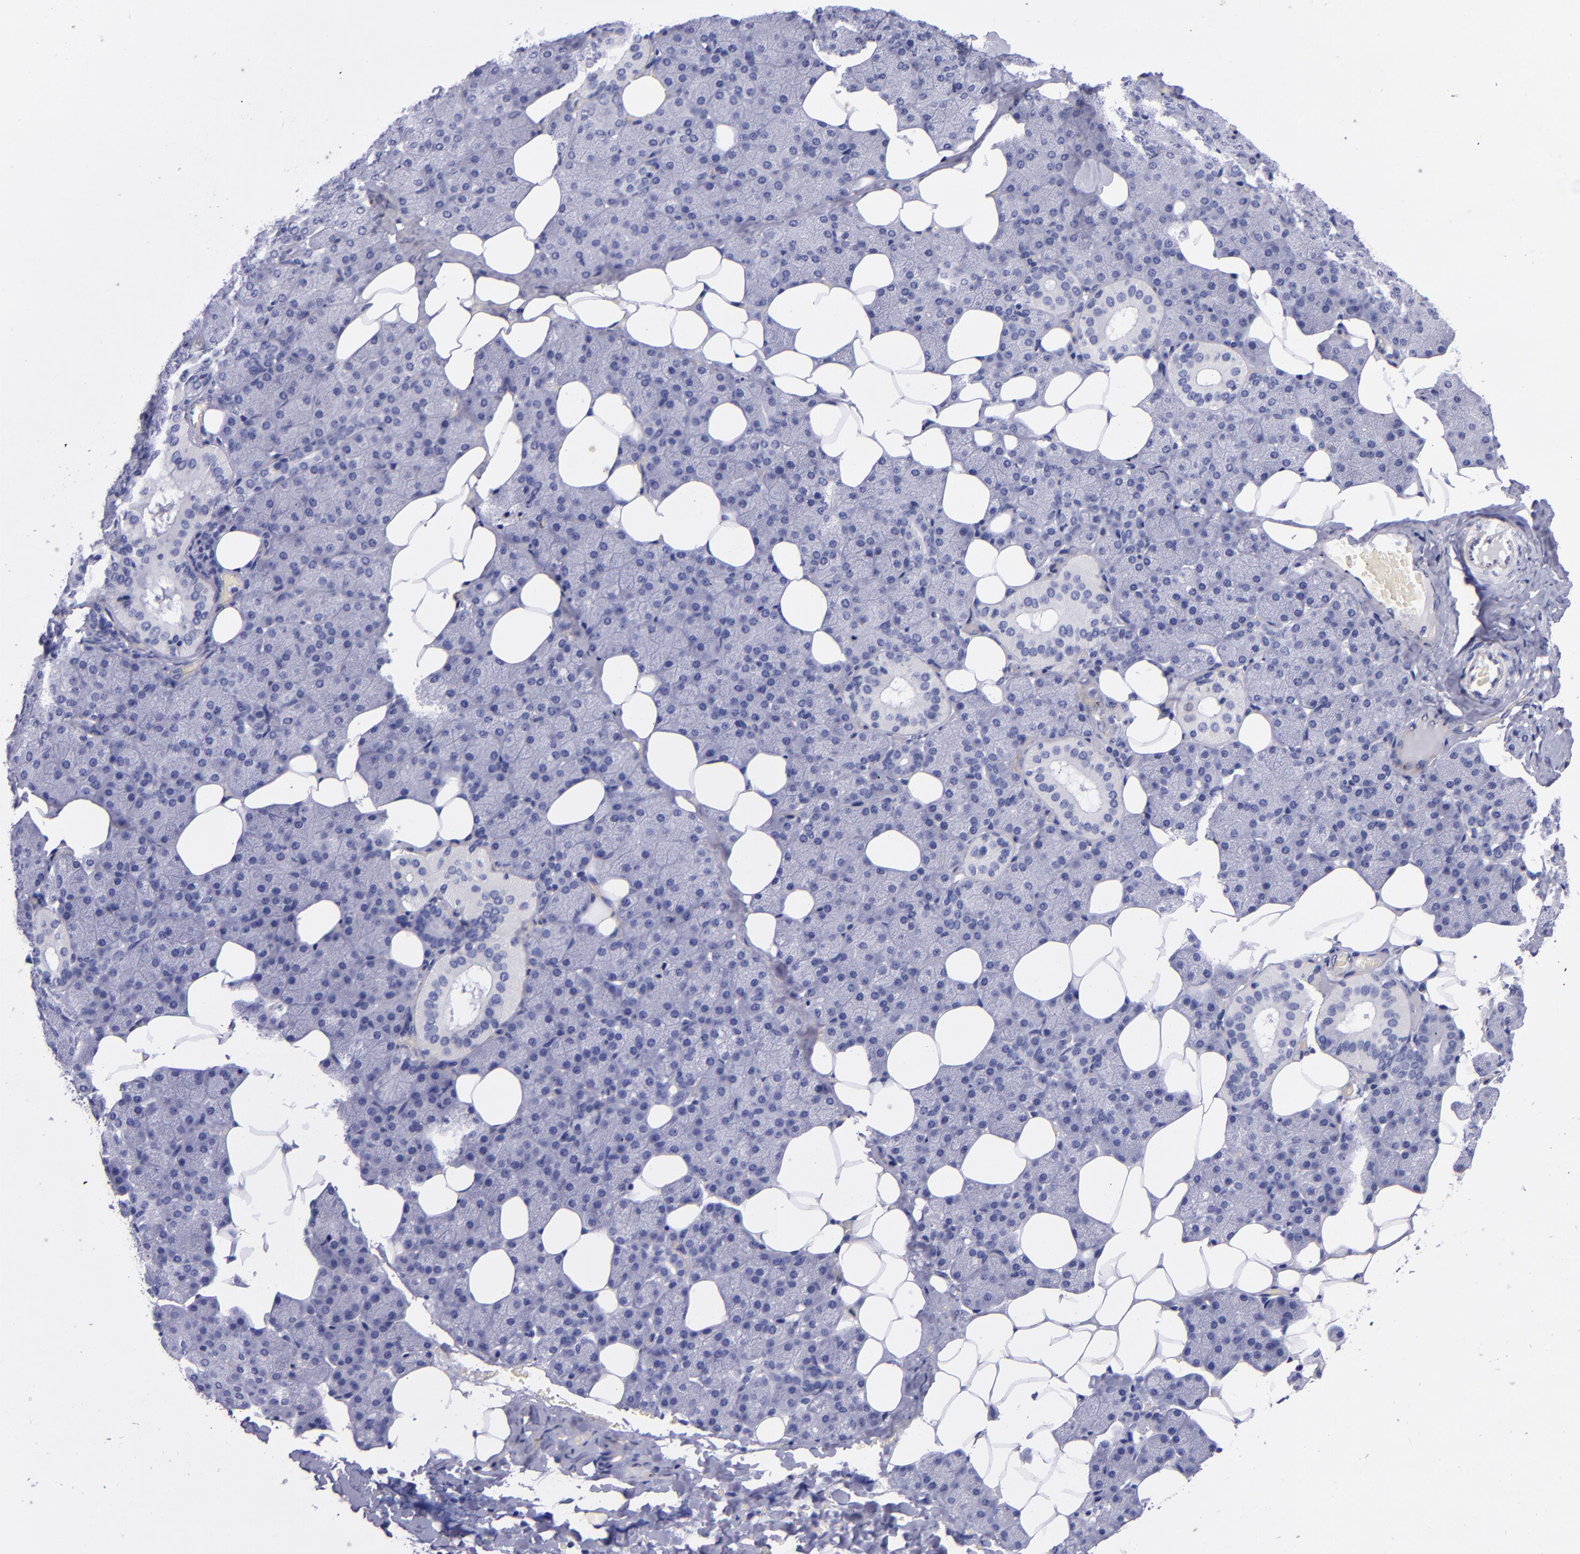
{"staining": {"intensity": "negative", "quantity": "none", "location": "none"}, "tissue": "salivary gland", "cell_type": "Glandular cells", "image_type": "normal", "snomed": [{"axis": "morphology", "description": "Normal tissue, NOS"}, {"axis": "topography", "description": "Lymph node"}, {"axis": "topography", "description": "Salivary gland"}], "caption": "The image reveals no staining of glandular cells in normal salivary gland.", "gene": "NOS3", "patient": {"sex": "male", "age": 8}}